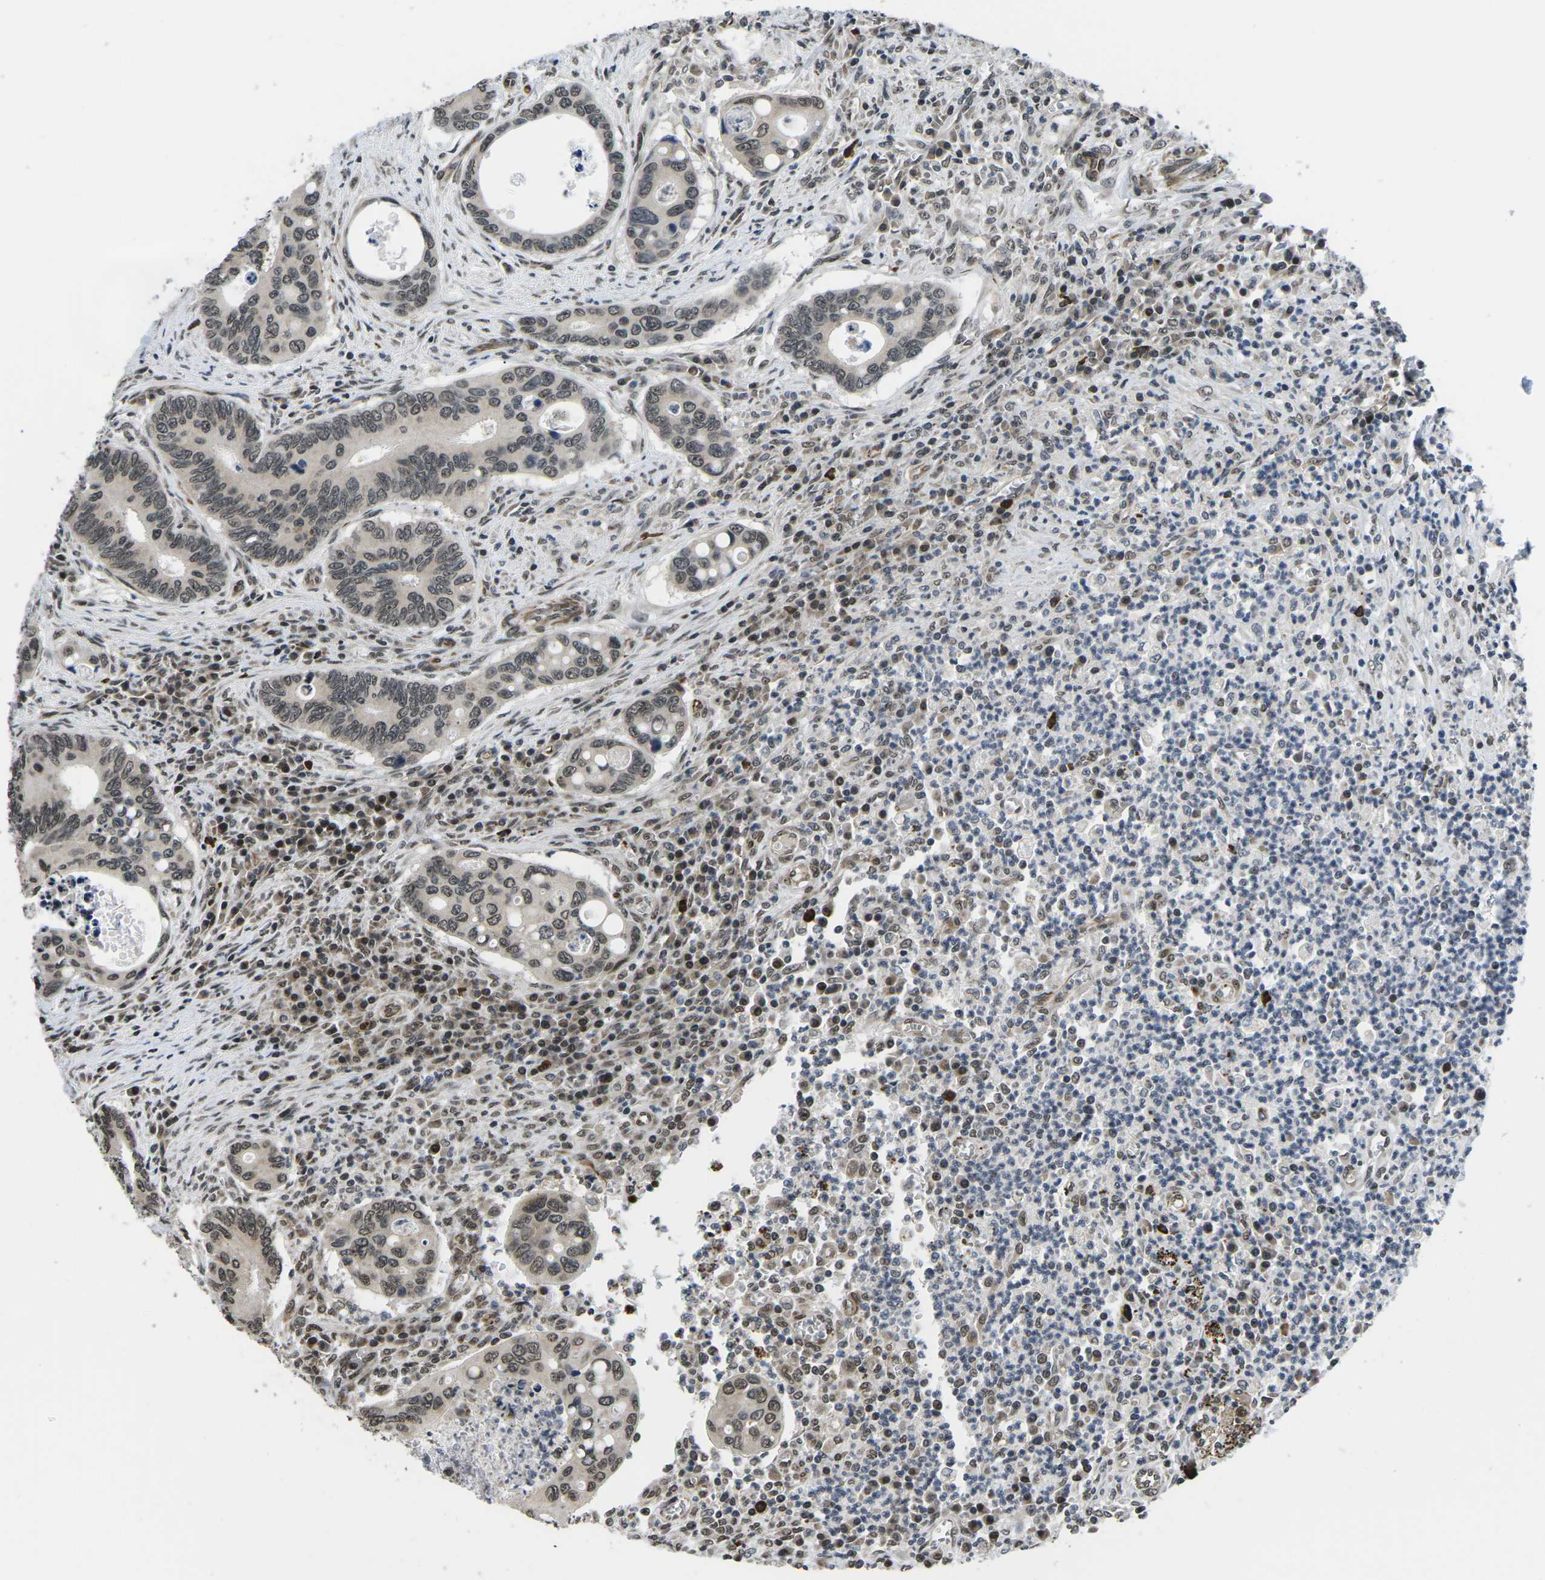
{"staining": {"intensity": "weak", "quantity": ">75%", "location": "nuclear"}, "tissue": "colorectal cancer", "cell_type": "Tumor cells", "image_type": "cancer", "snomed": [{"axis": "morphology", "description": "Inflammation, NOS"}, {"axis": "morphology", "description": "Adenocarcinoma, NOS"}, {"axis": "topography", "description": "Colon"}], "caption": "Brown immunohistochemical staining in colorectal adenocarcinoma exhibits weak nuclear positivity in approximately >75% of tumor cells.", "gene": "CCNE1", "patient": {"sex": "male", "age": 72}}